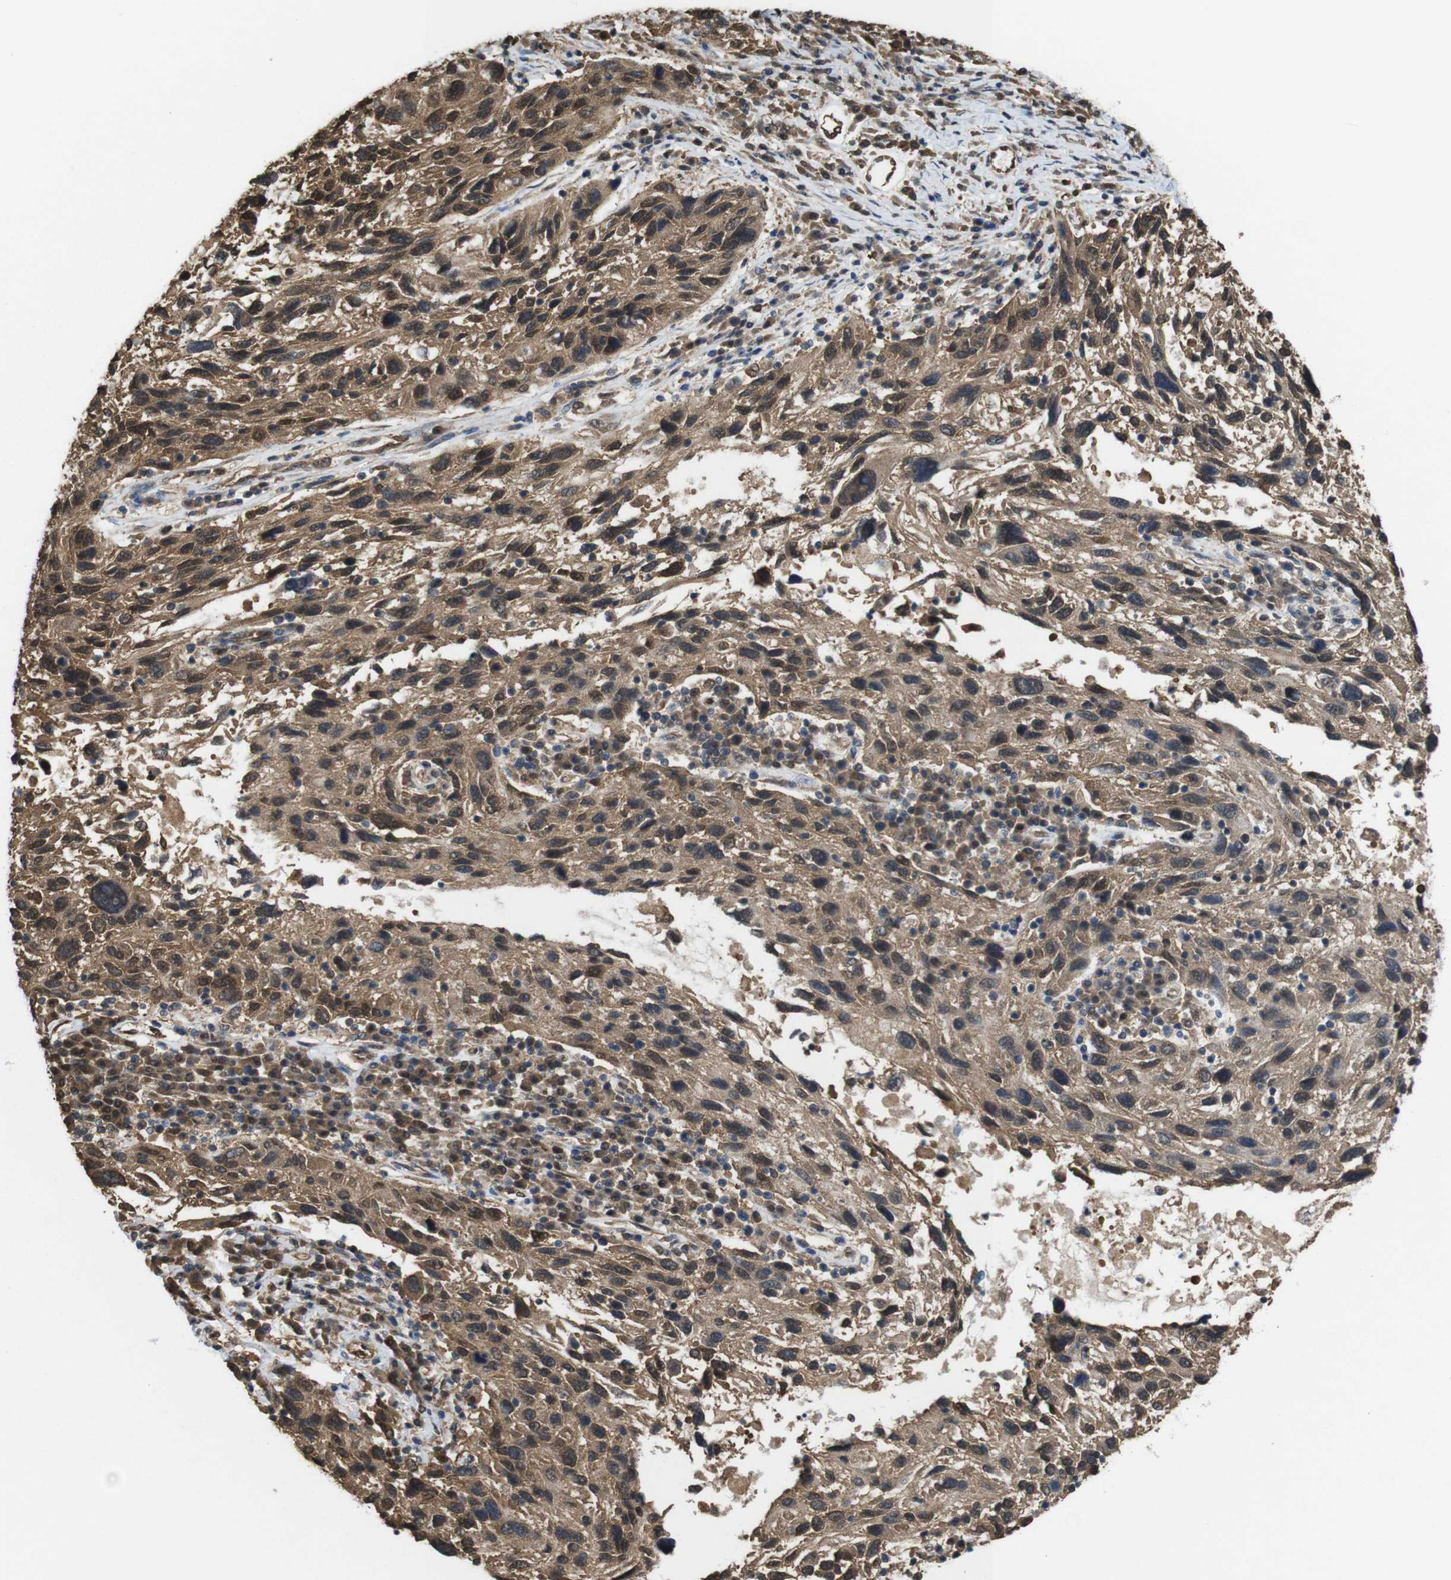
{"staining": {"intensity": "weak", "quantity": ">75%", "location": "cytoplasmic/membranous"}, "tissue": "melanoma", "cell_type": "Tumor cells", "image_type": "cancer", "snomed": [{"axis": "morphology", "description": "Malignant melanoma, NOS"}, {"axis": "topography", "description": "Skin"}], "caption": "An image showing weak cytoplasmic/membranous positivity in approximately >75% of tumor cells in melanoma, as visualized by brown immunohistochemical staining.", "gene": "YWHAG", "patient": {"sex": "male", "age": 53}}